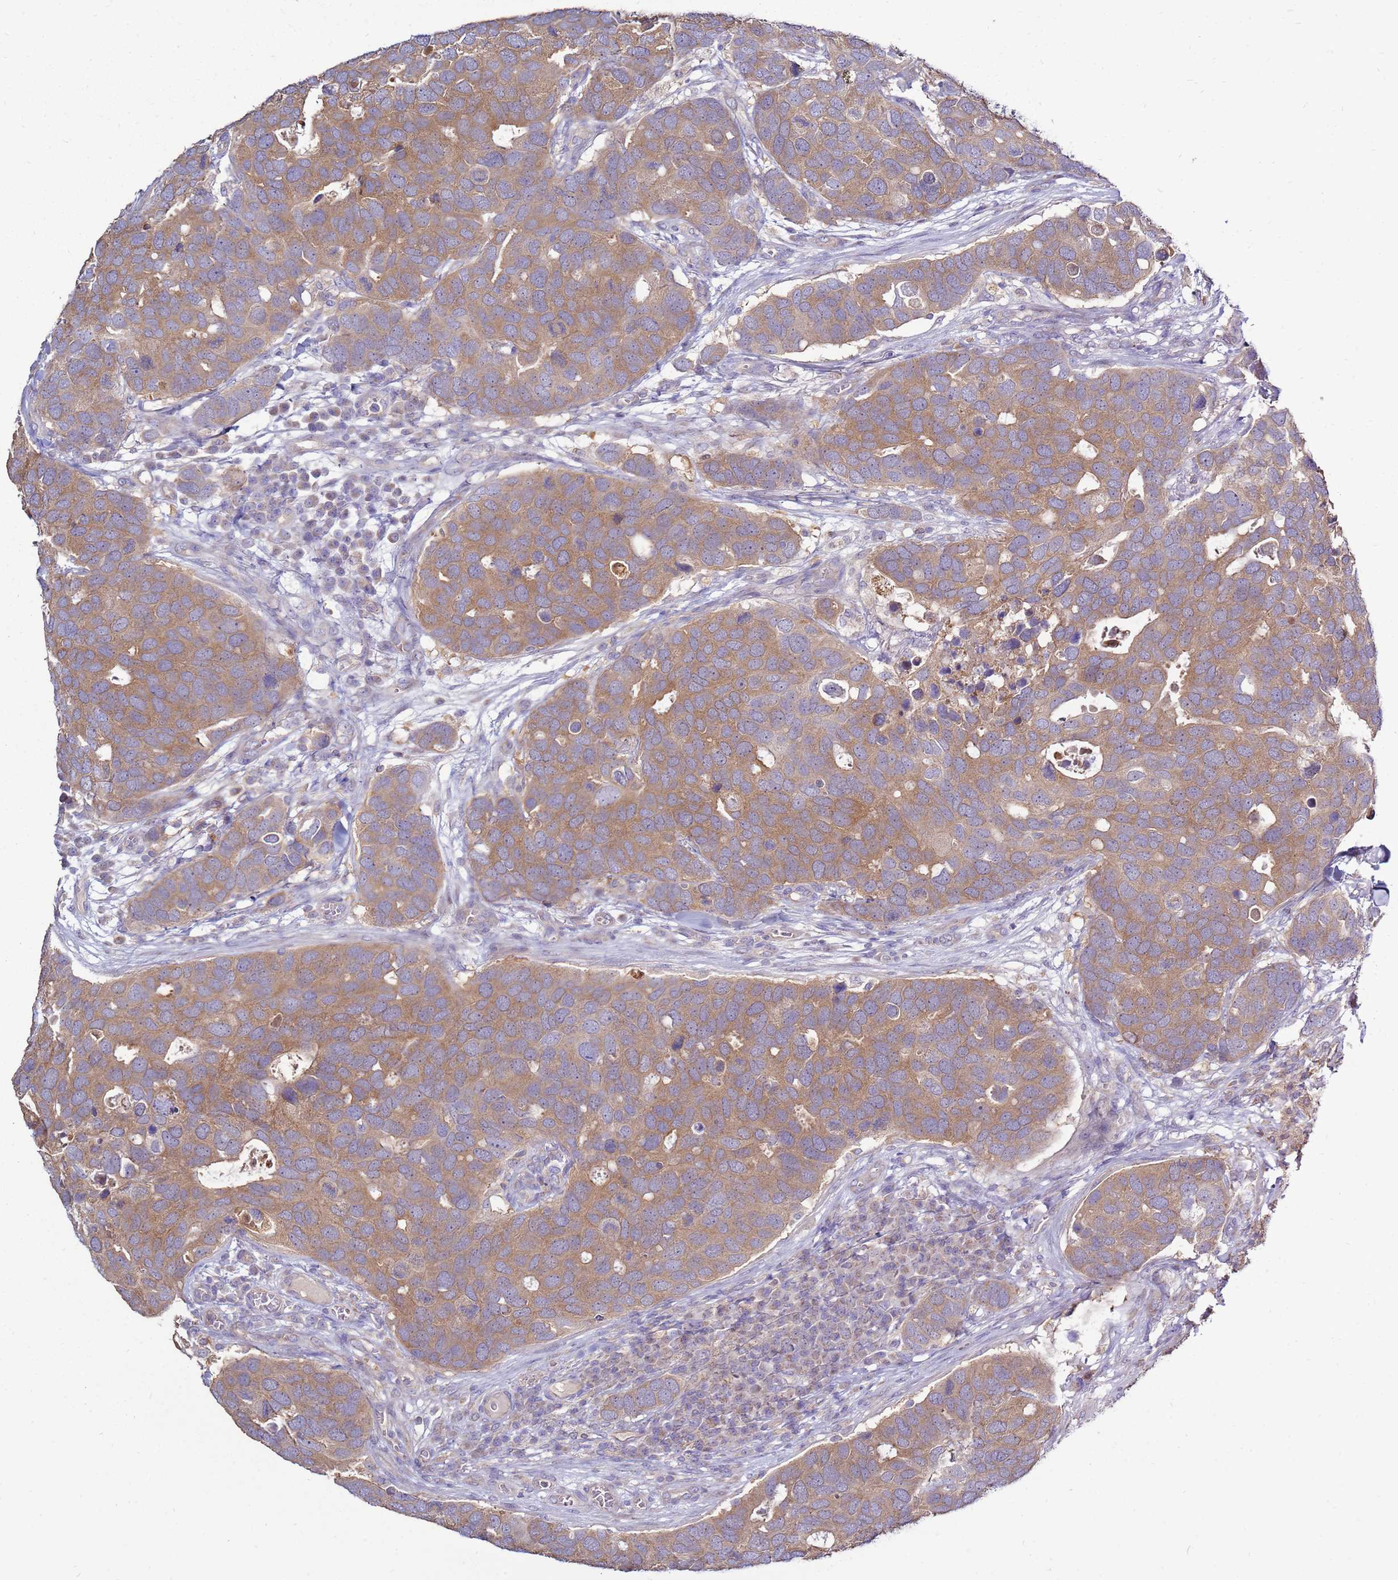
{"staining": {"intensity": "moderate", "quantity": ">75%", "location": "cytoplasmic/membranous"}, "tissue": "breast cancer", "cell_type": "Tumor cells", "image_type": "cancer", "snomed": [{"axis": "morphology", "description": "Duct carcinoma"}, {"axis": "topography", "description": "Breast"}], "caption": "The histopathology image displays a brown stain indicating the presence of a protein in the cytoplasmic/membranous of tumor cells in infiltrating ductal carcinoma (breast).", "gene": "TRAPPC4", "patient": {"sex": "female", "age": 83}}